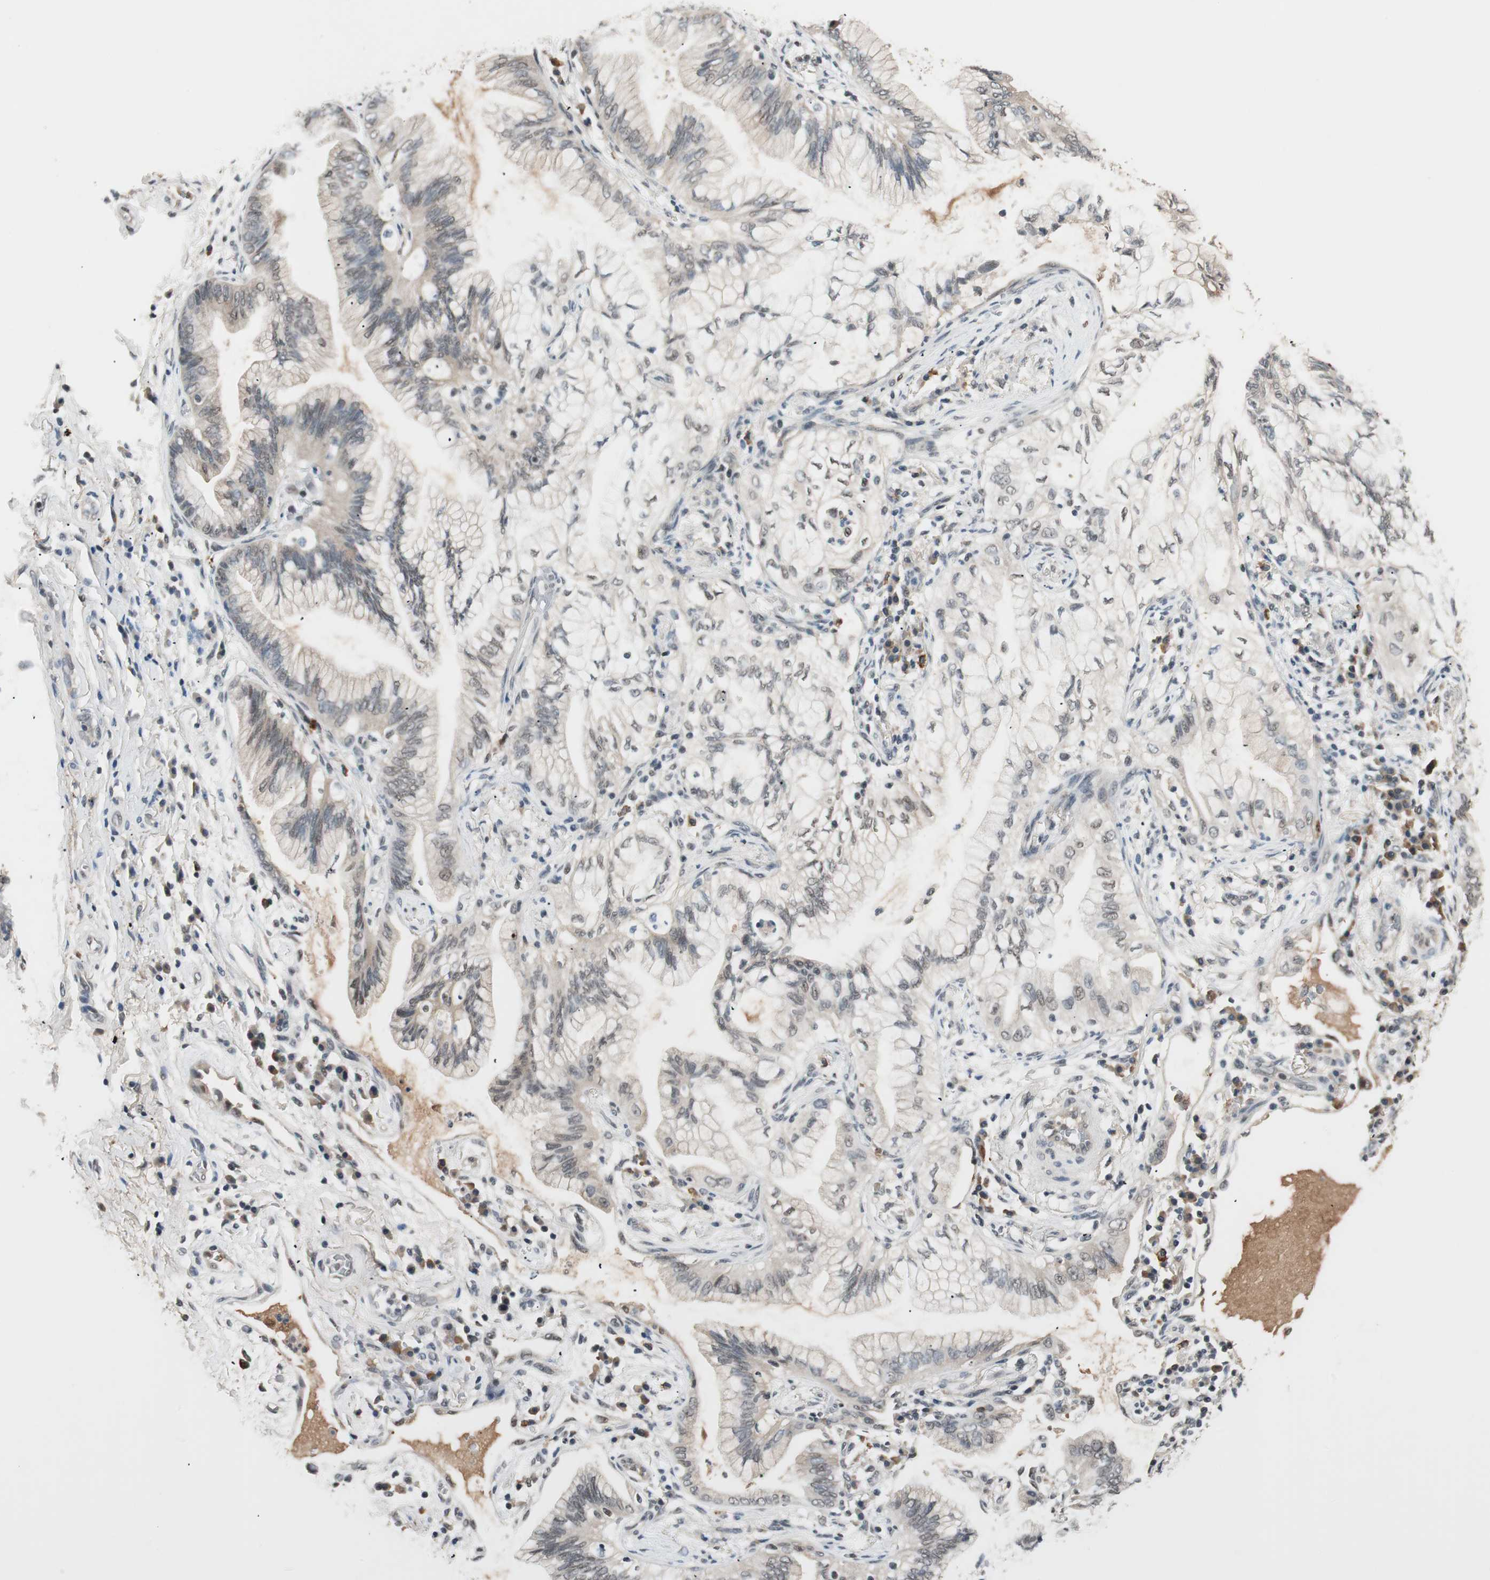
{"staining": {"intensity": "weak", "quantity": "<25%", "location": "nuclear"}, "tissue": "lung cancer", "cell_type": "Tumor cells", "image_type": "cancer", "snomed": [{"axis": "morphology", "description": "Adenocarcinoma, NOS"}, {"axis": "topography", "description": "Lung"}], "caption": "Tumor cells show no significant expression in lung cancer.", "gene": "NFRKB", "patient": {"sex": "female", "age": 70}}